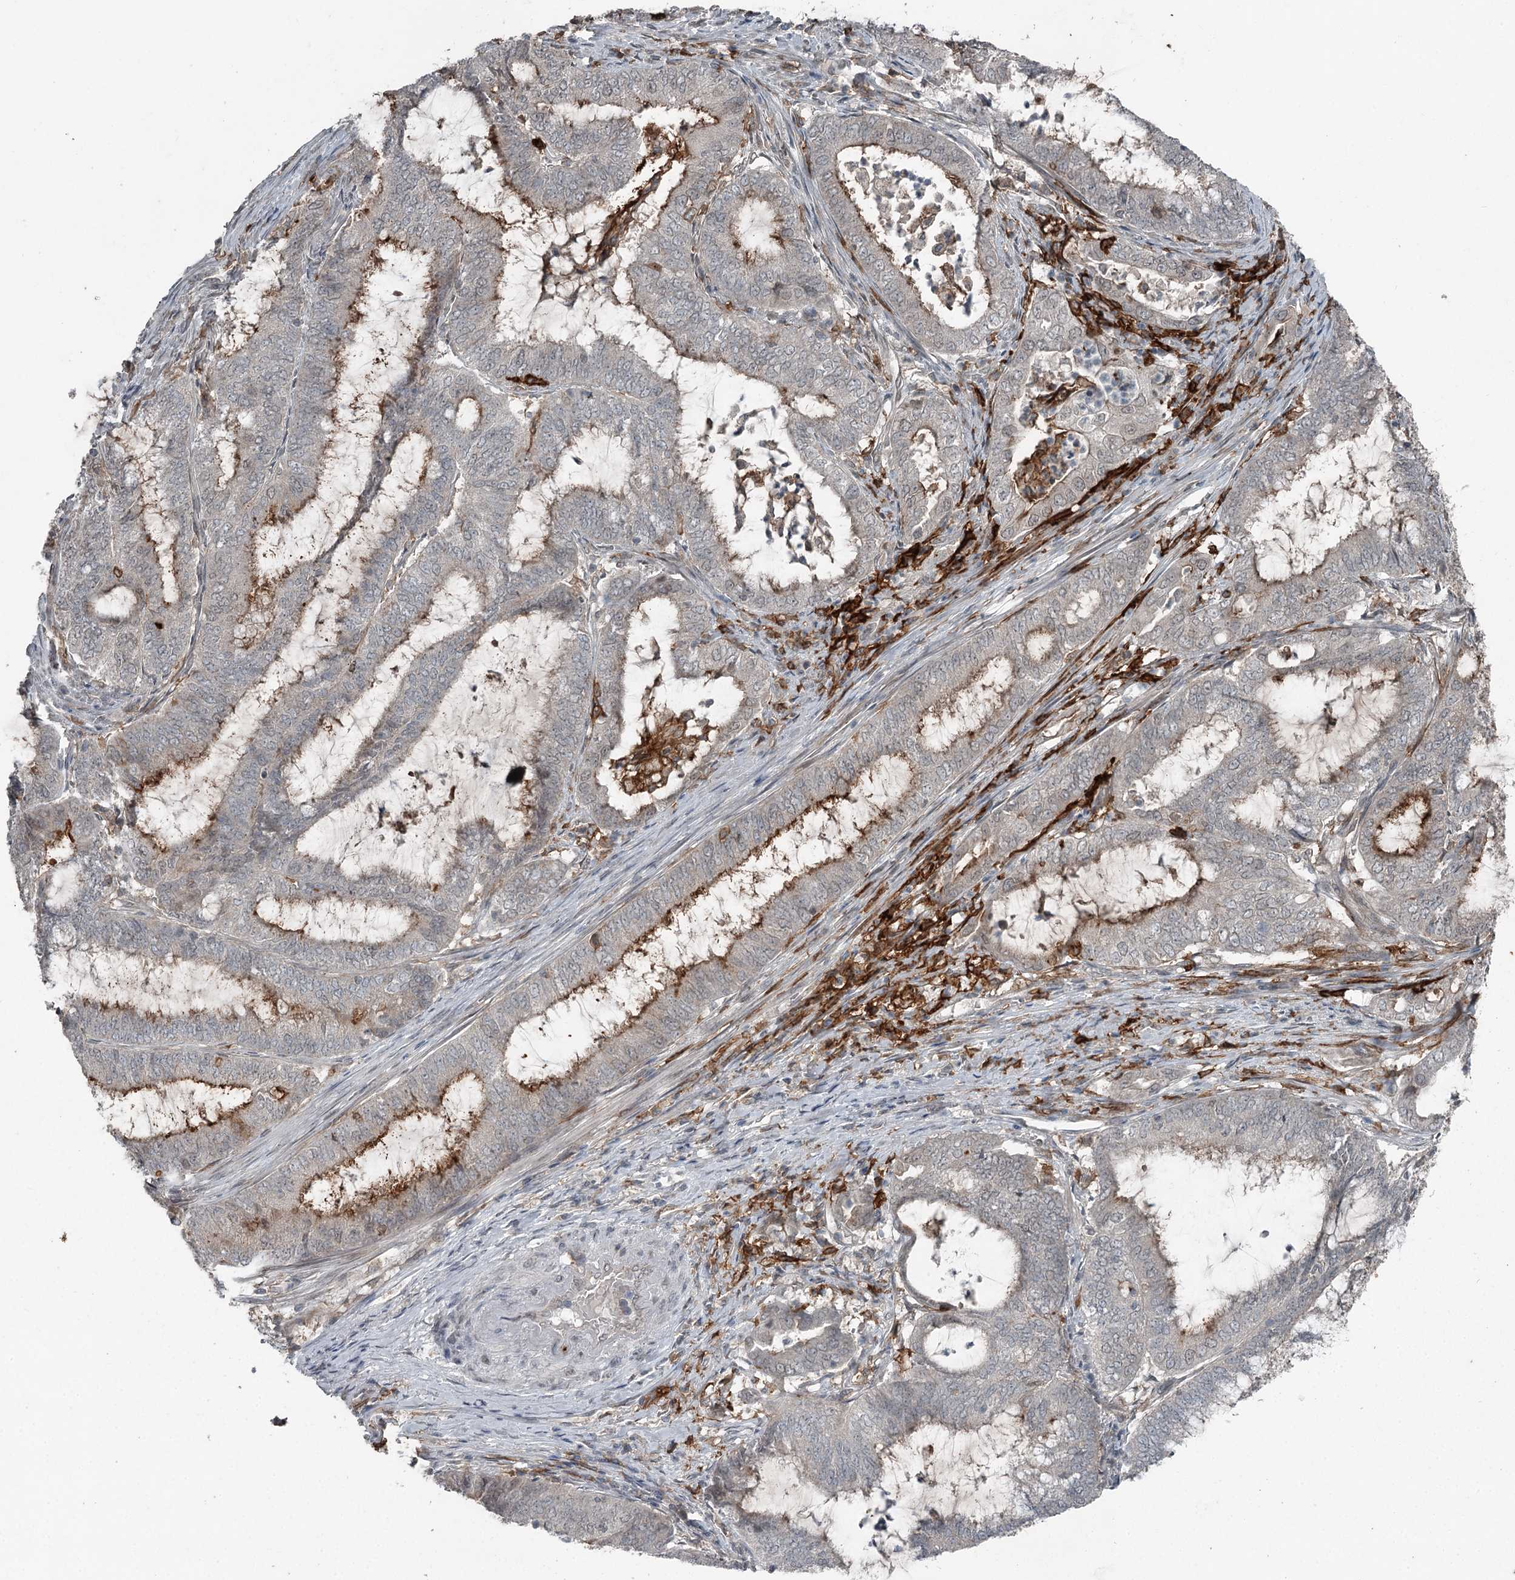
{"staining": {"intensity": "moderate", "quantity": "<25%", "location": "cytoplasmic/membranous"}, "tissue": "endometrial cancer", "cell_type": "Tumor cells", "image_type": "cancer", "snomed": [{"axis": "morphology", "description": "Adenocarcinoma, NOS"}, {"axis": "topography", "description": "Endometrium"}], "caption": "Immunohistochemistry (IHC) image of neoplastic tissue: human adenocarcinoma (endometrial) stained using immunohistochemistry exhibits low levels of moderate protein expression localized specifically in the cytoplasmic/membranous of tumor cells, appearing as a cytoplasmic/membranous brown color.", "gene": "SLC39A8", "patient": {"sex": "female", "age": 51}}